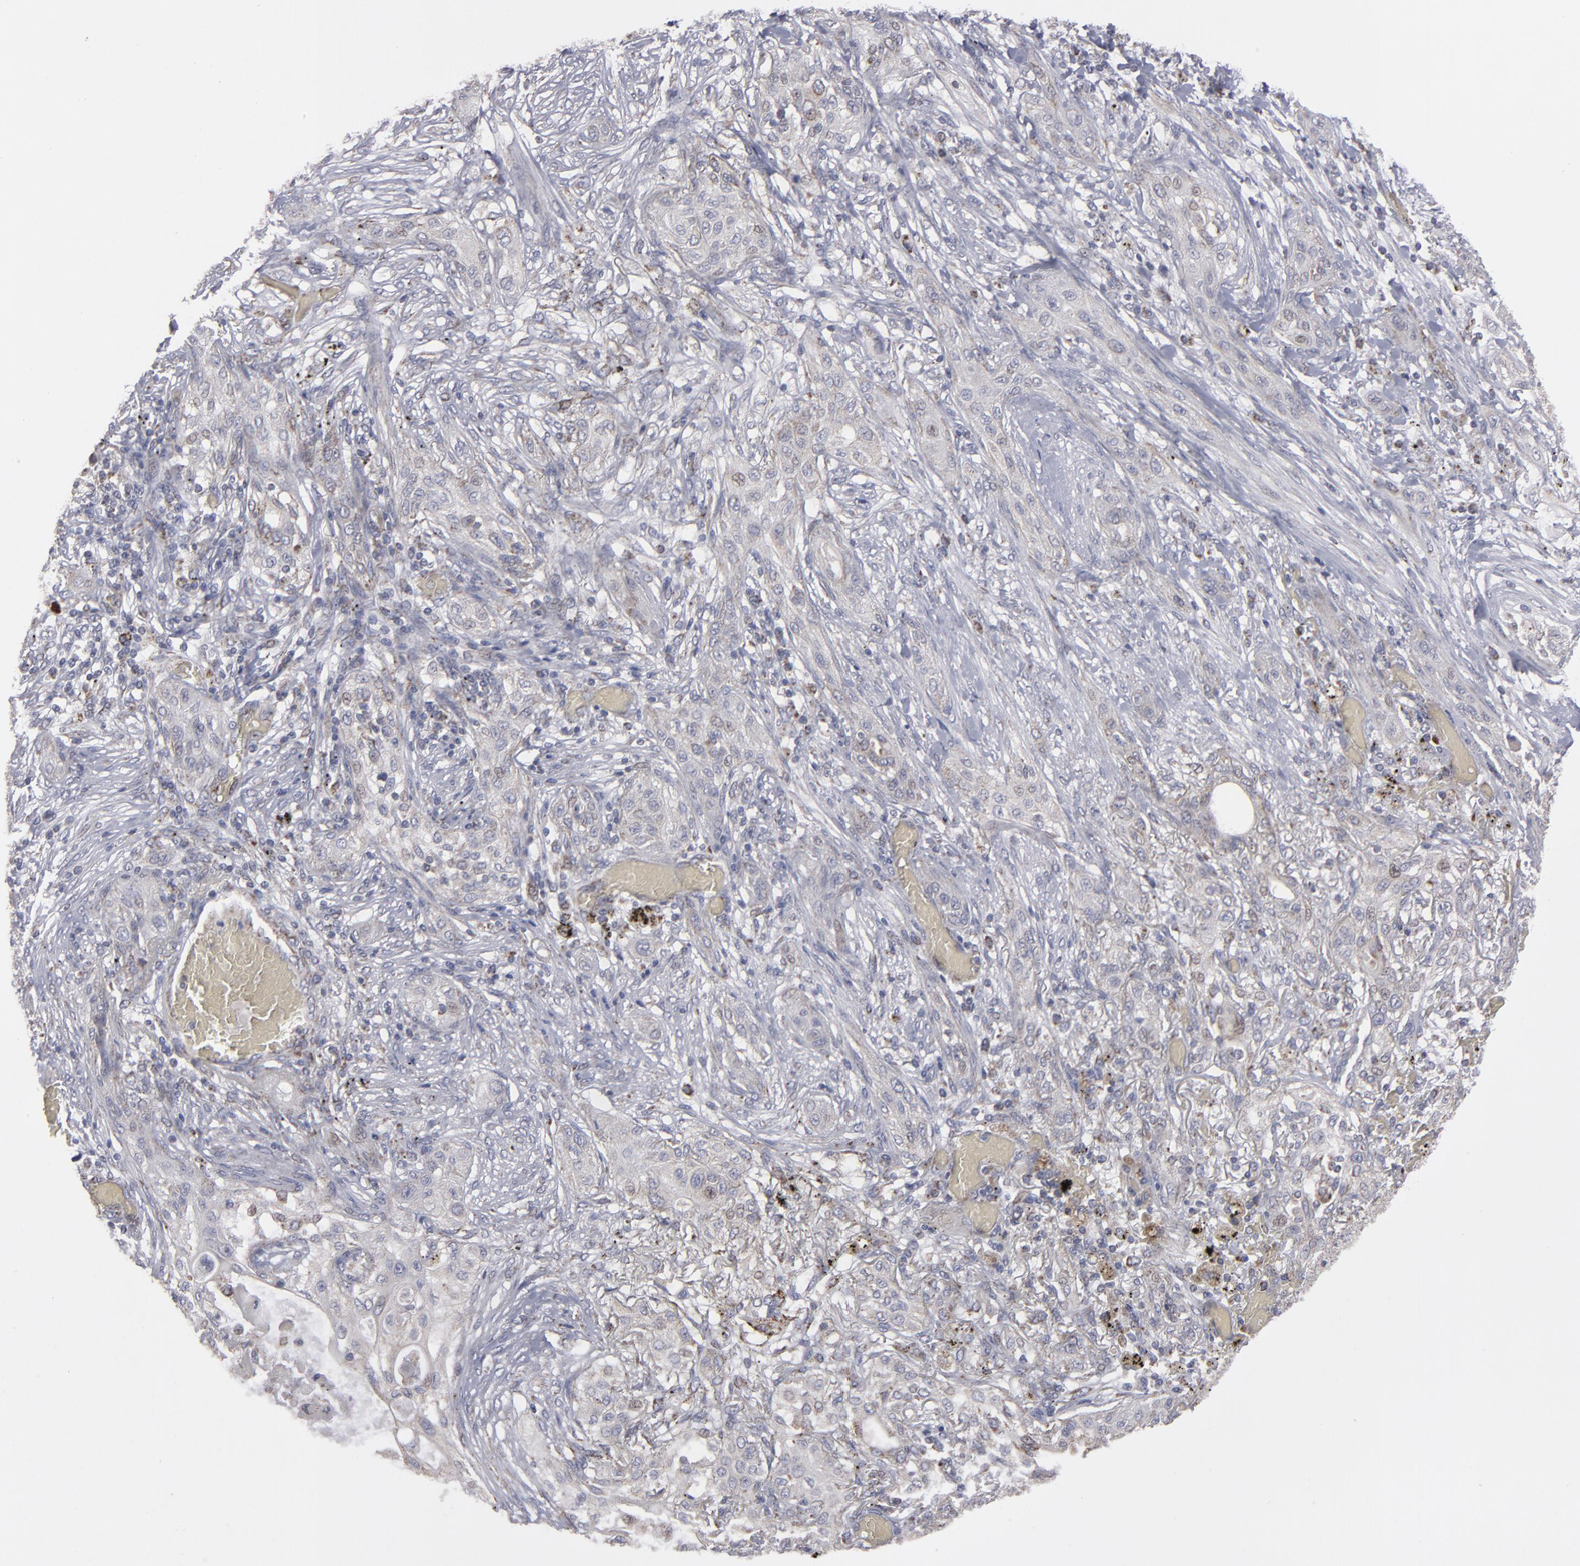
{"staining": {"intensity": "weak", "quantity": "<25%", "location": "cytoplasmic/membranous"}, "tissue": "lung cancer", "cell_type": "Tumor cells", "image_type": "cancer", "snomed": [{"axis": "morphology", "description": "Squamous cell carcinoma, NOS"}, {"axis": "topography", "description": "Lung"}], "caption": "Immunohistochemistry histopathology image of neoplastic tissue: human squamous cell carcinoma (lung) stained with DAB demonstrates no significant protein staining in tumor cells. Brightfield microscopy of immunohistochemistry stained with DAB (3,3'-diaminobenzidine) (brown) and hematoxylin (blue), captured at high magnification.", "gene": "MYOM2", "patient": {"sex": "female", "age": 47}}